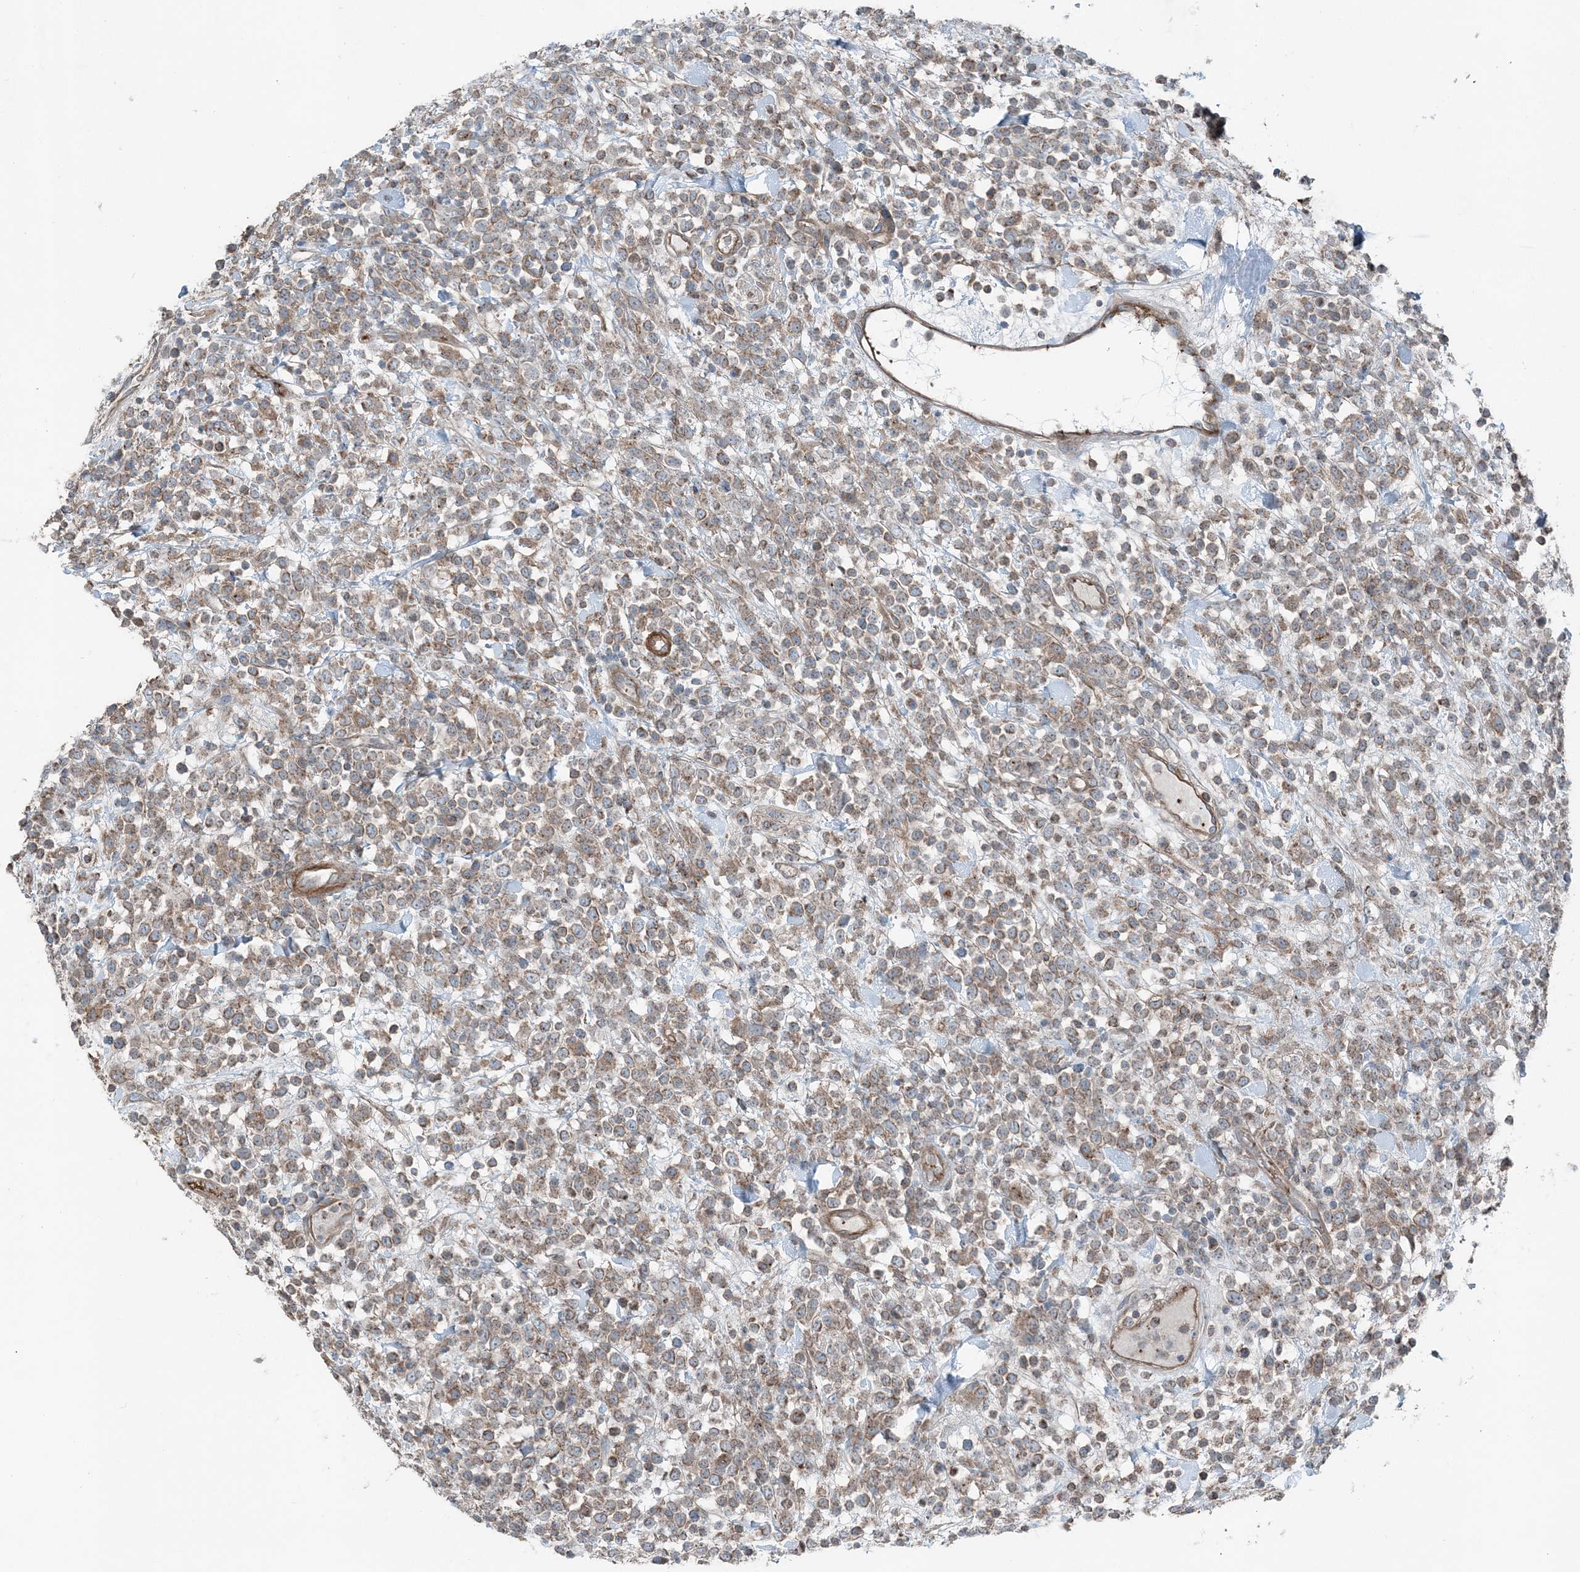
{"staining": {"intensity": "weak", "quantity": ">75%", "location": "cytoplasmic/membranous"}, "tissue": "lymphoma", "cell_type": "Tumor cells", "image_type": "cancer", "snomed": [{"axis": "morphology", "description": "Malignant lymphoma, non-Hodgkin's type, High grade"}, {"axis": "topography", "description": "Colon"}], "caption": "There is low levels of weak cytoplasmic/membranous positivity in tumor cells of lymphoma, as demonstrated by immunohistochemical staining (brown color).", "gene": "KY", "patient": {"sex": "female", "age": 53}}